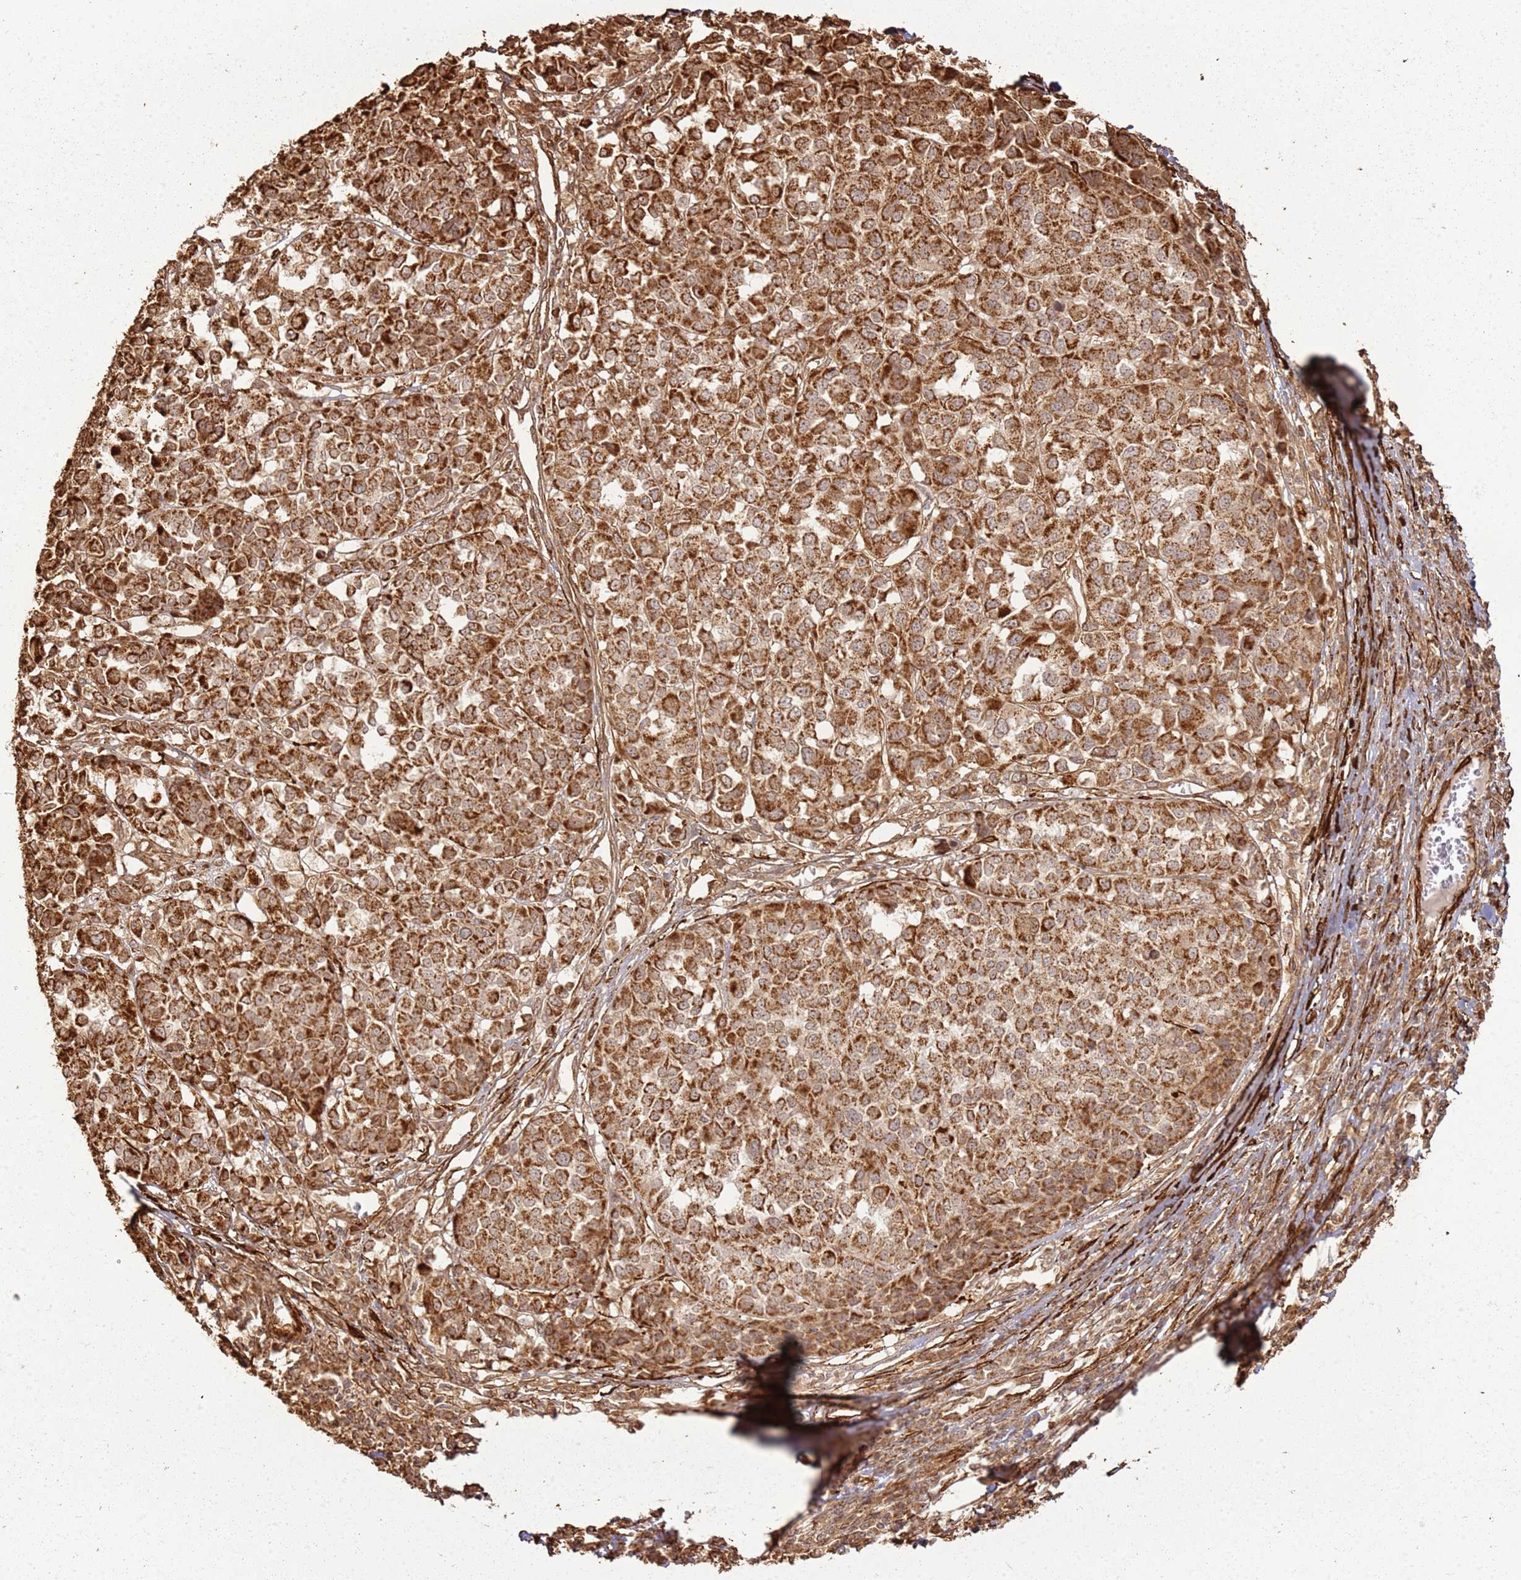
{"staining": {"intensity": "strong", "quantity": ">75%", "location": "cytoplasmic/membranous"}, "tissue": "melanoma", "cell_type": "Tumor cells", "image_type": "cancer", "snomed": [{"axis": "morphology", "description": "Malignant melanoma, Metastatic site"}, {"axis": "topography", "description": "Lymph node"}], "caption": "Melanoma was stained to show a protein in brown. There is high levels of strong cytoplasmic/membranous expression in about >75% of tumor cells.", "gene": "DDX59", "patient": {"sex": "male", "age": 44}}